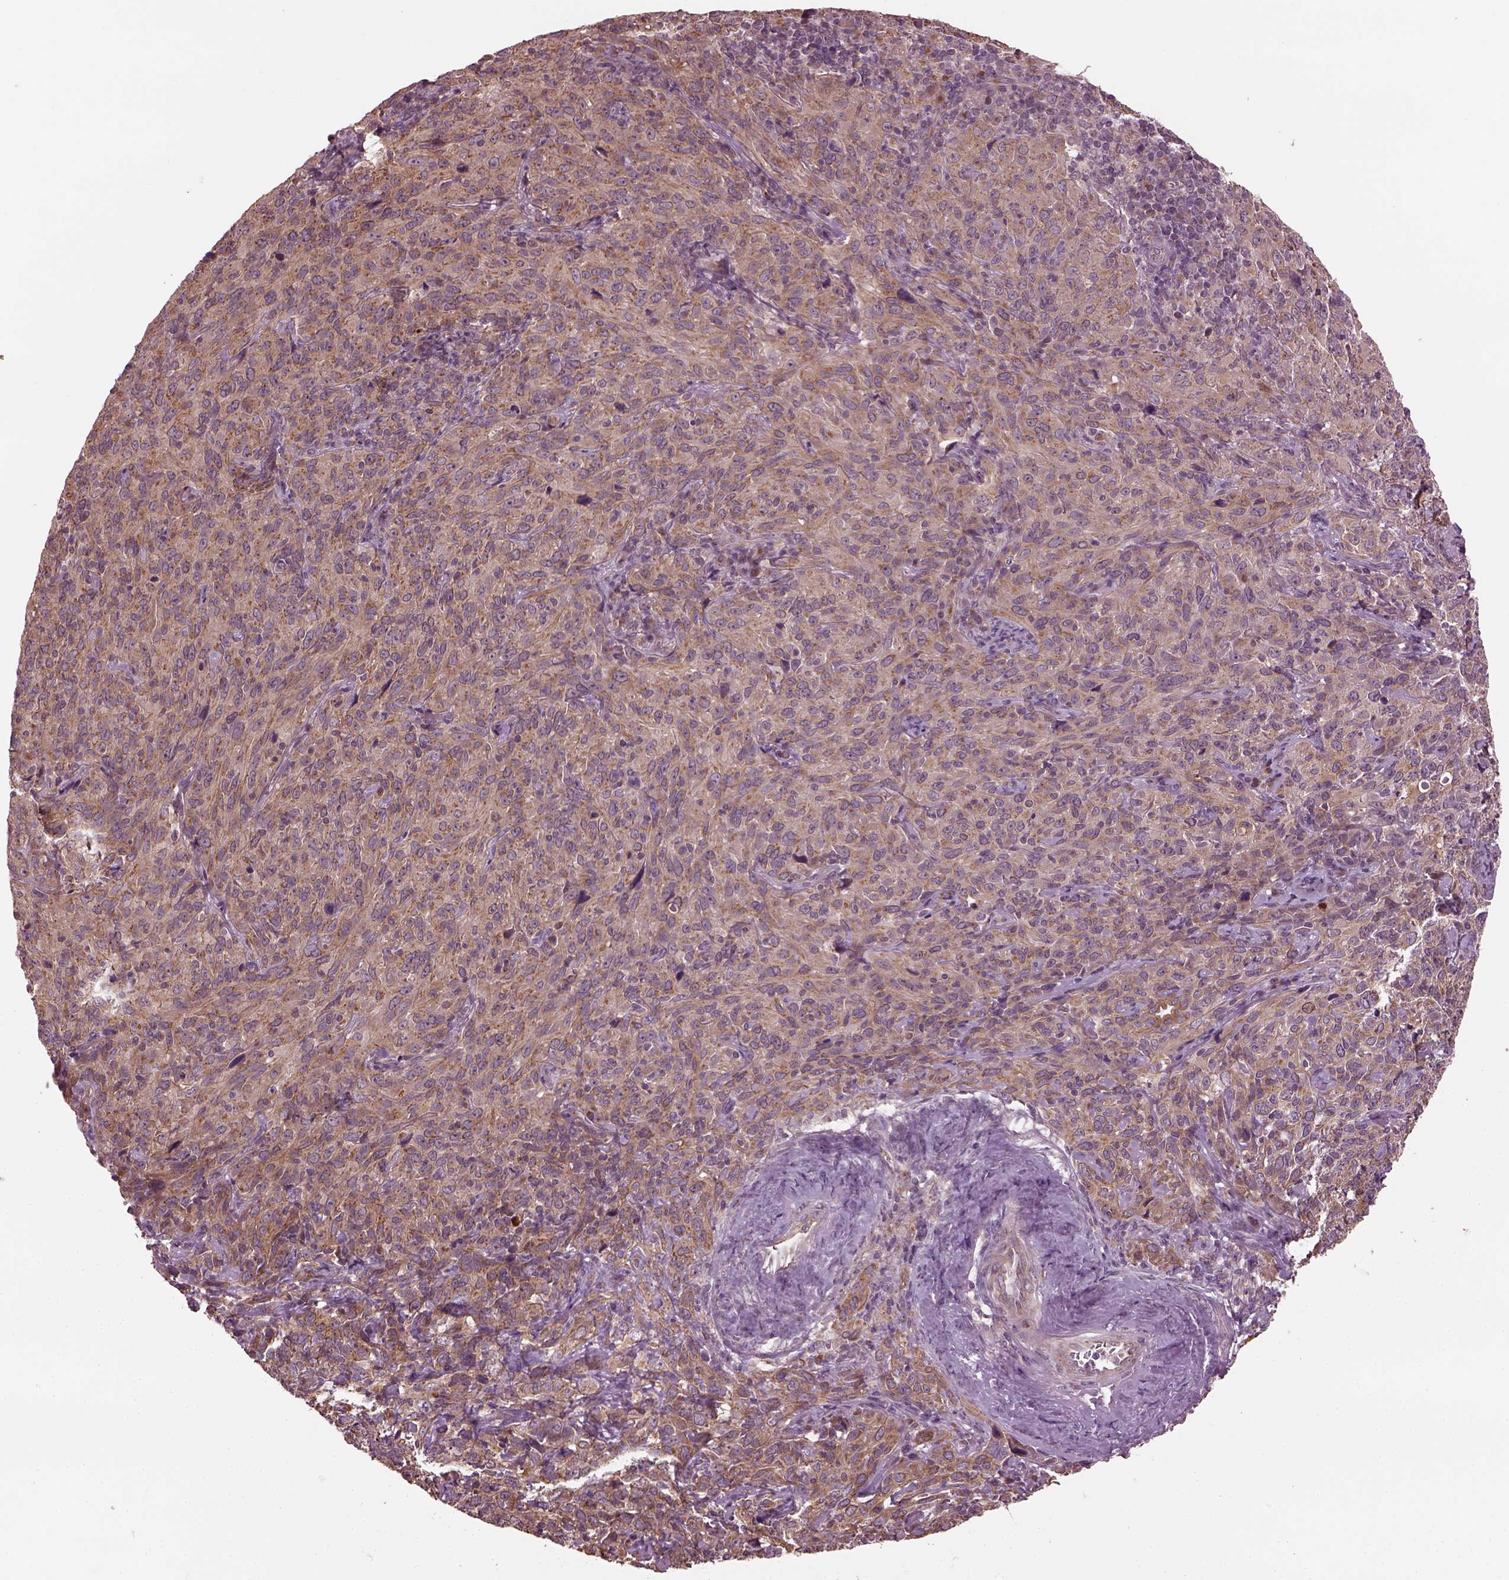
{"staining": {"intensity": "moderate", "quantity": "25%-75%", "location": "cytoplasmic/membranous"}, "tissue": "cervical cancer", "cell_type": "Tumor cells", "image_type": "cancer", "snomed": [{"axis": "morphology", "description": "Squamous cell carcinoma, NOS"}, {"axis": "topography", "description": "Cervix"}], "caption": "Cervical cancer (squamous cell carcinoma) was stained to show a protein in brown. There is medium levels of moderate cytoplasmic/membranous expression in about 25%-75% of tumor cells. (Brightfield microscopy of DAB IHC at high magnification).", "gene": "RUFY3", "patient": {"sex": "female", "age": 51}}